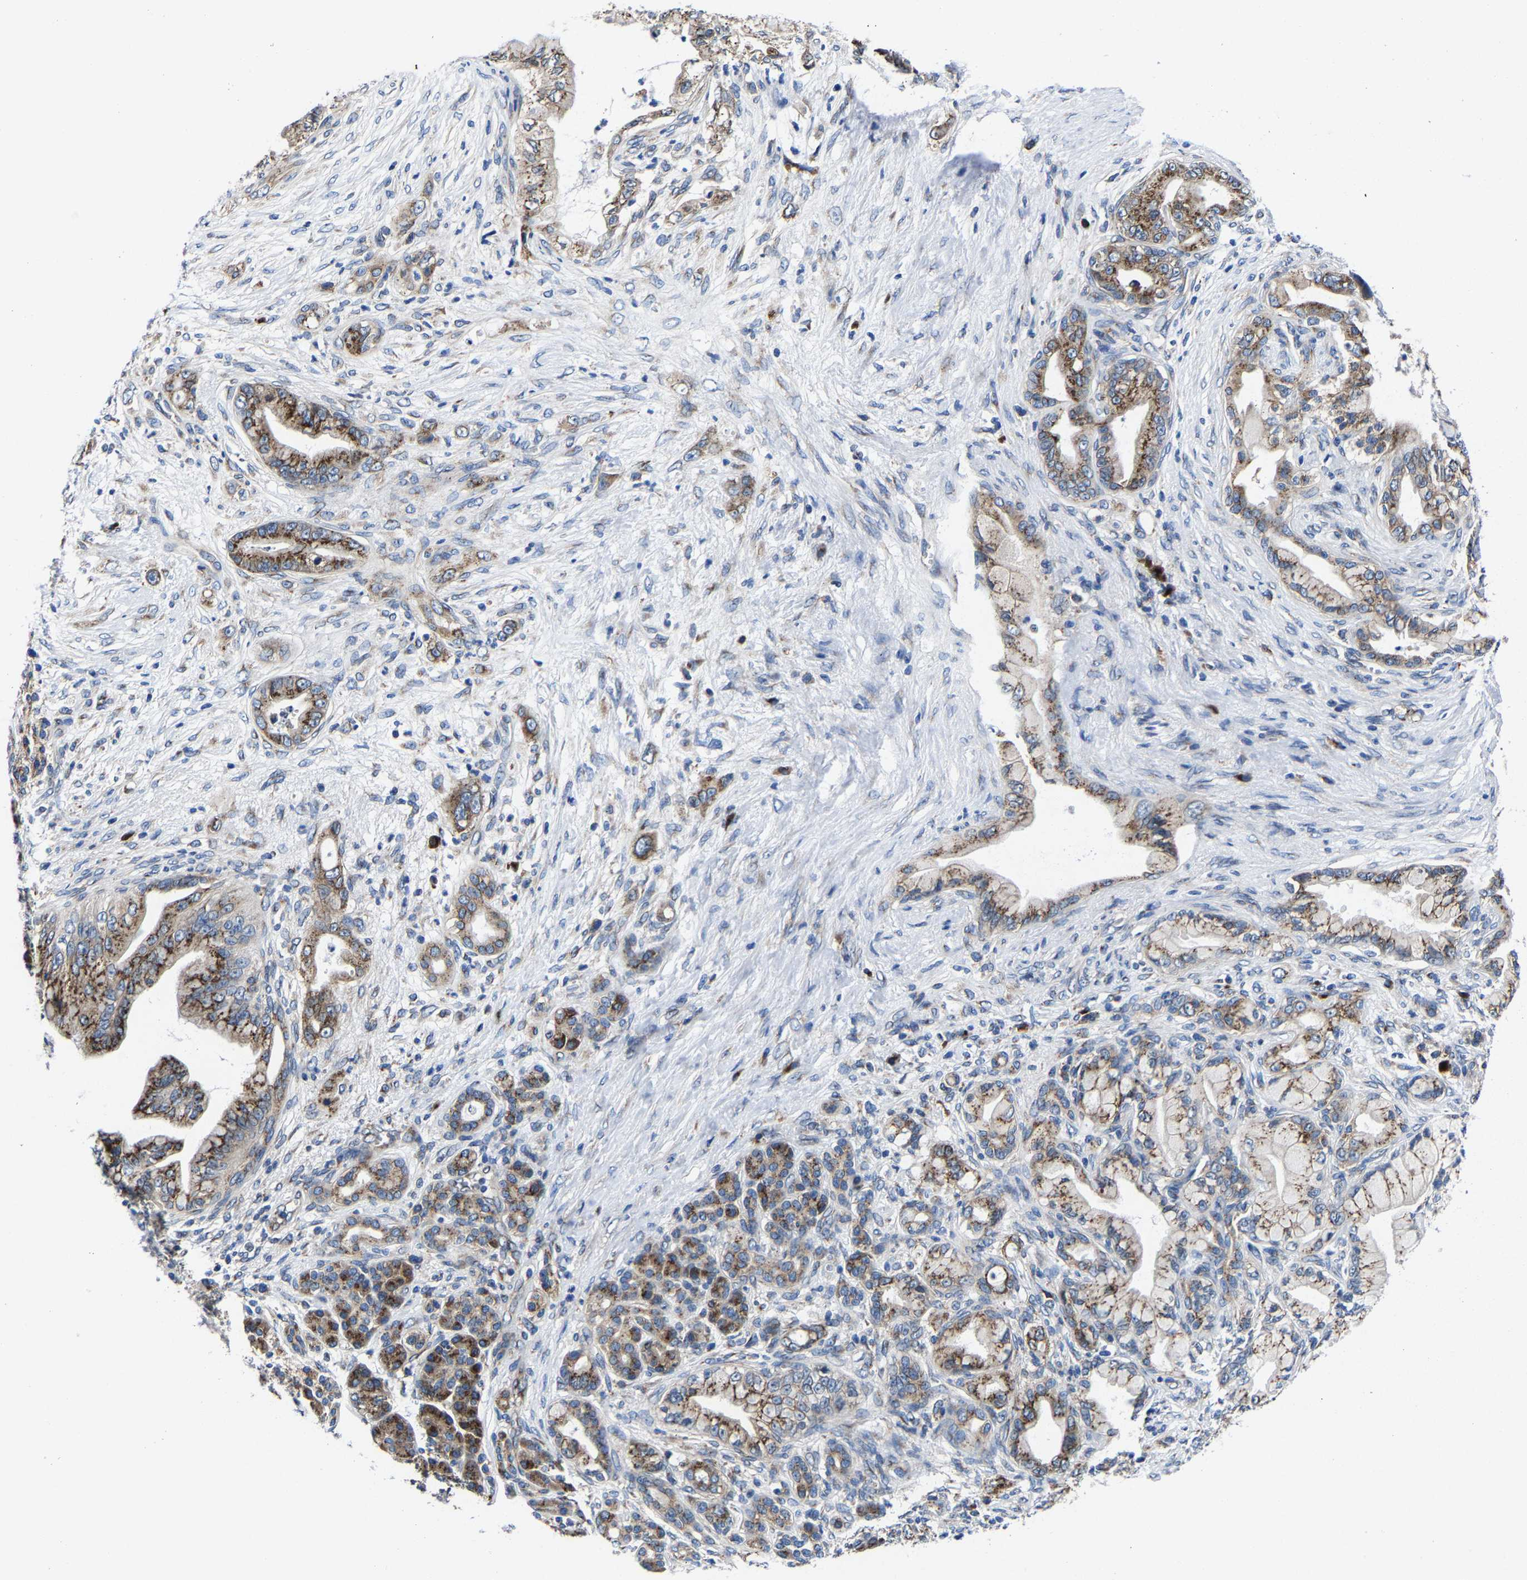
{"staining": {"intensity": "moderate", "quantity": ">75%", "location": "cytoplasmic/membranous"}, "tissue": "pancreatic cancer", "cell_type": "Tumor cells", "image_type": "cancer", "snomed": [{"axis": "morphology", "description": "Adenocarcinoma, NOS"}, {"axis": "topography", "description": "Pancreas"}], "caption": "There is medium levels of moderate cytoplasmic/membranous staining in tumor cells of adenocarcinoma (pancreatic), as demonstrated by immunohistochemical staining (brown color).", "gene": "EBAG9", "patient": {"sex": "male", "age": 59}}